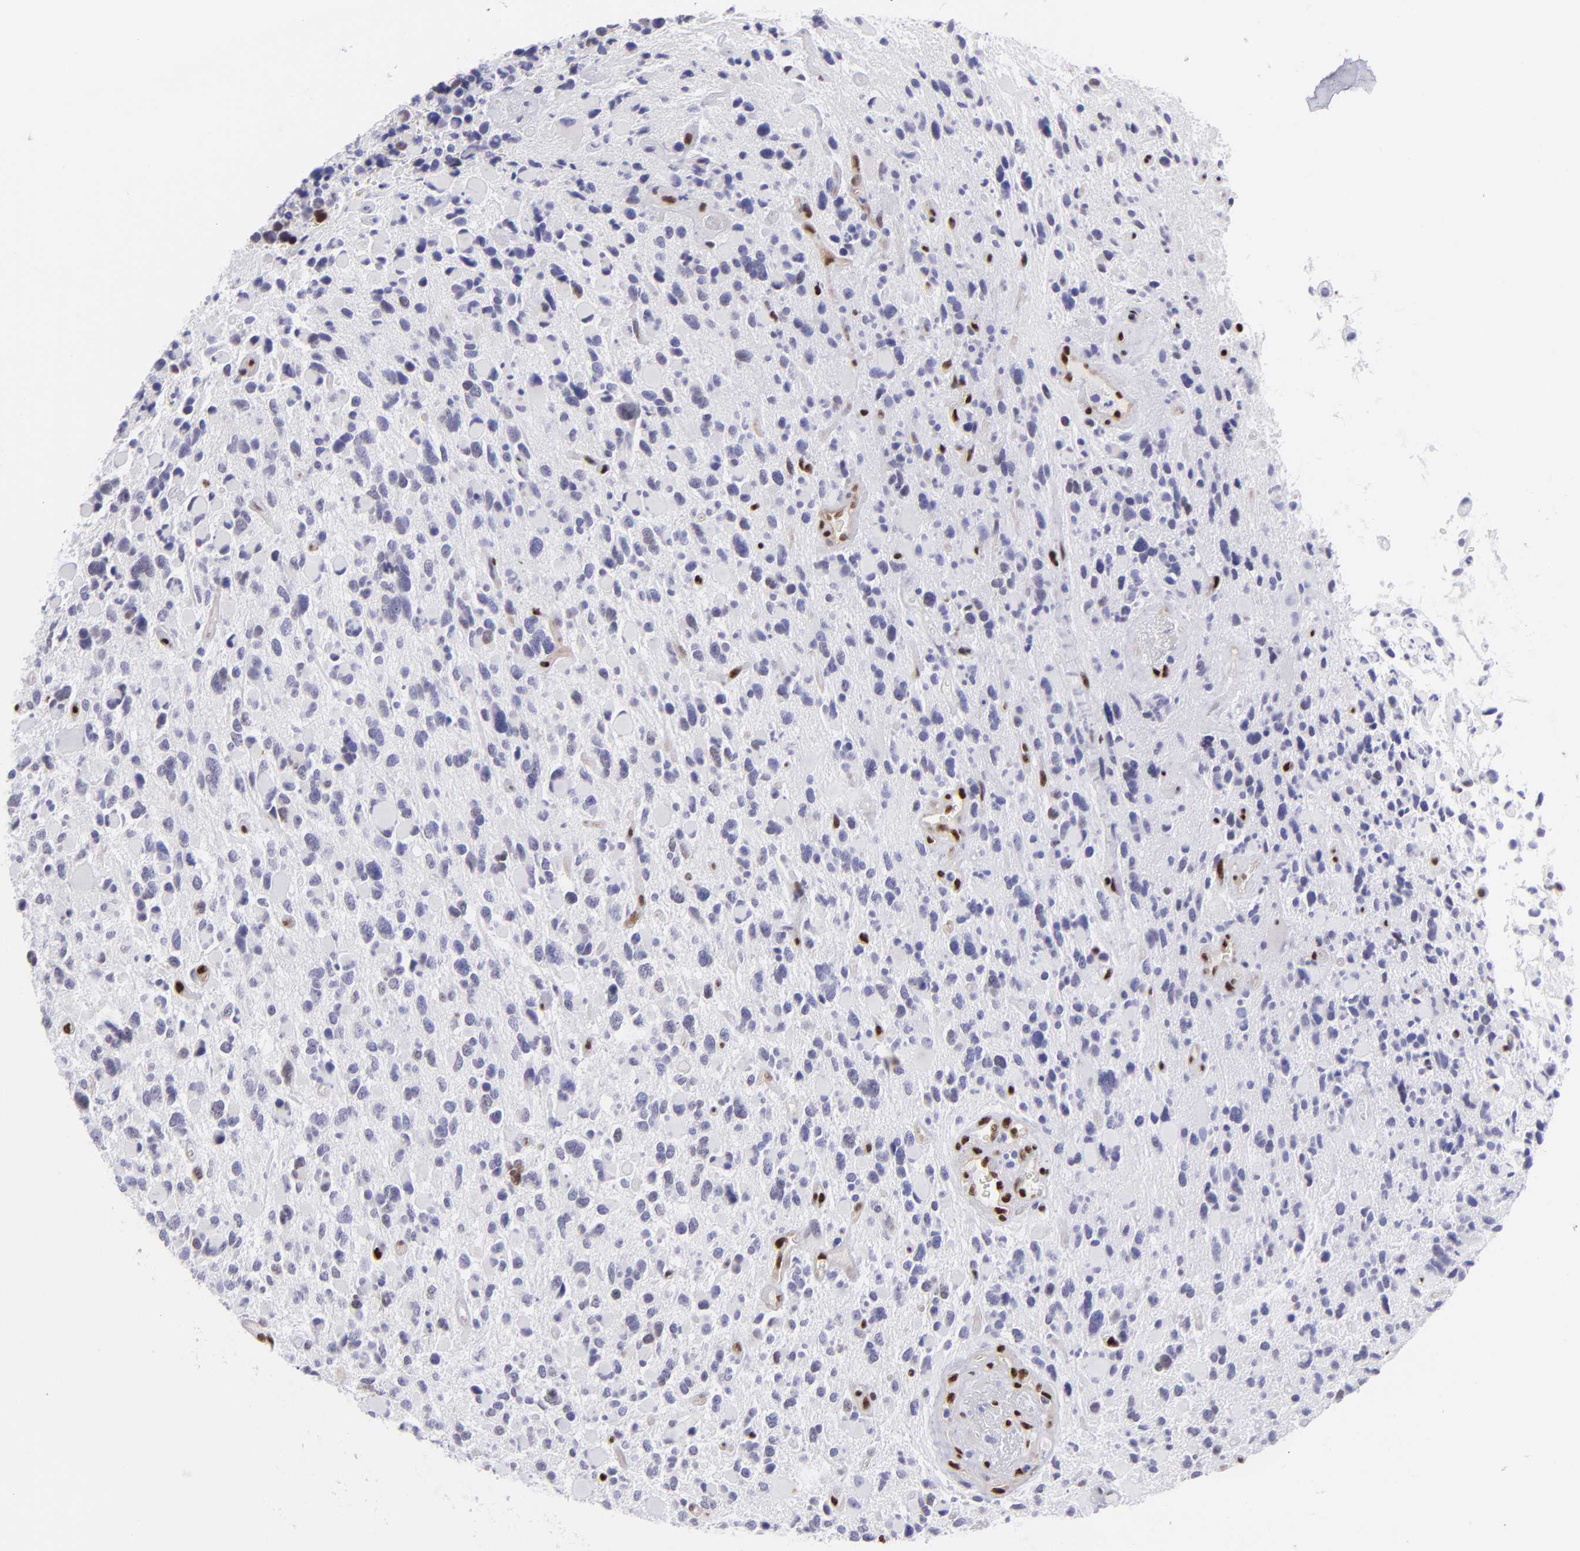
{"staining": {"intensity": "moderate", "quantity": "<25%", "location": "nuclear"}, "tissue": "glioma", "cell_type": "Tumor cells", "image_type": "cancer", "snomed": [{"axis": "morphology", "description": "Glioma, malignant, High grade"}, {"axis": "topography", "description": "Brain"}], "caption": "This is an image of immunohistochemistry (IHC) staining of glioma, which shows moderate staining in the nuclear of tumor cells.", "gene": "ETS1", "patient": {"sex": "female", "age": 37}}